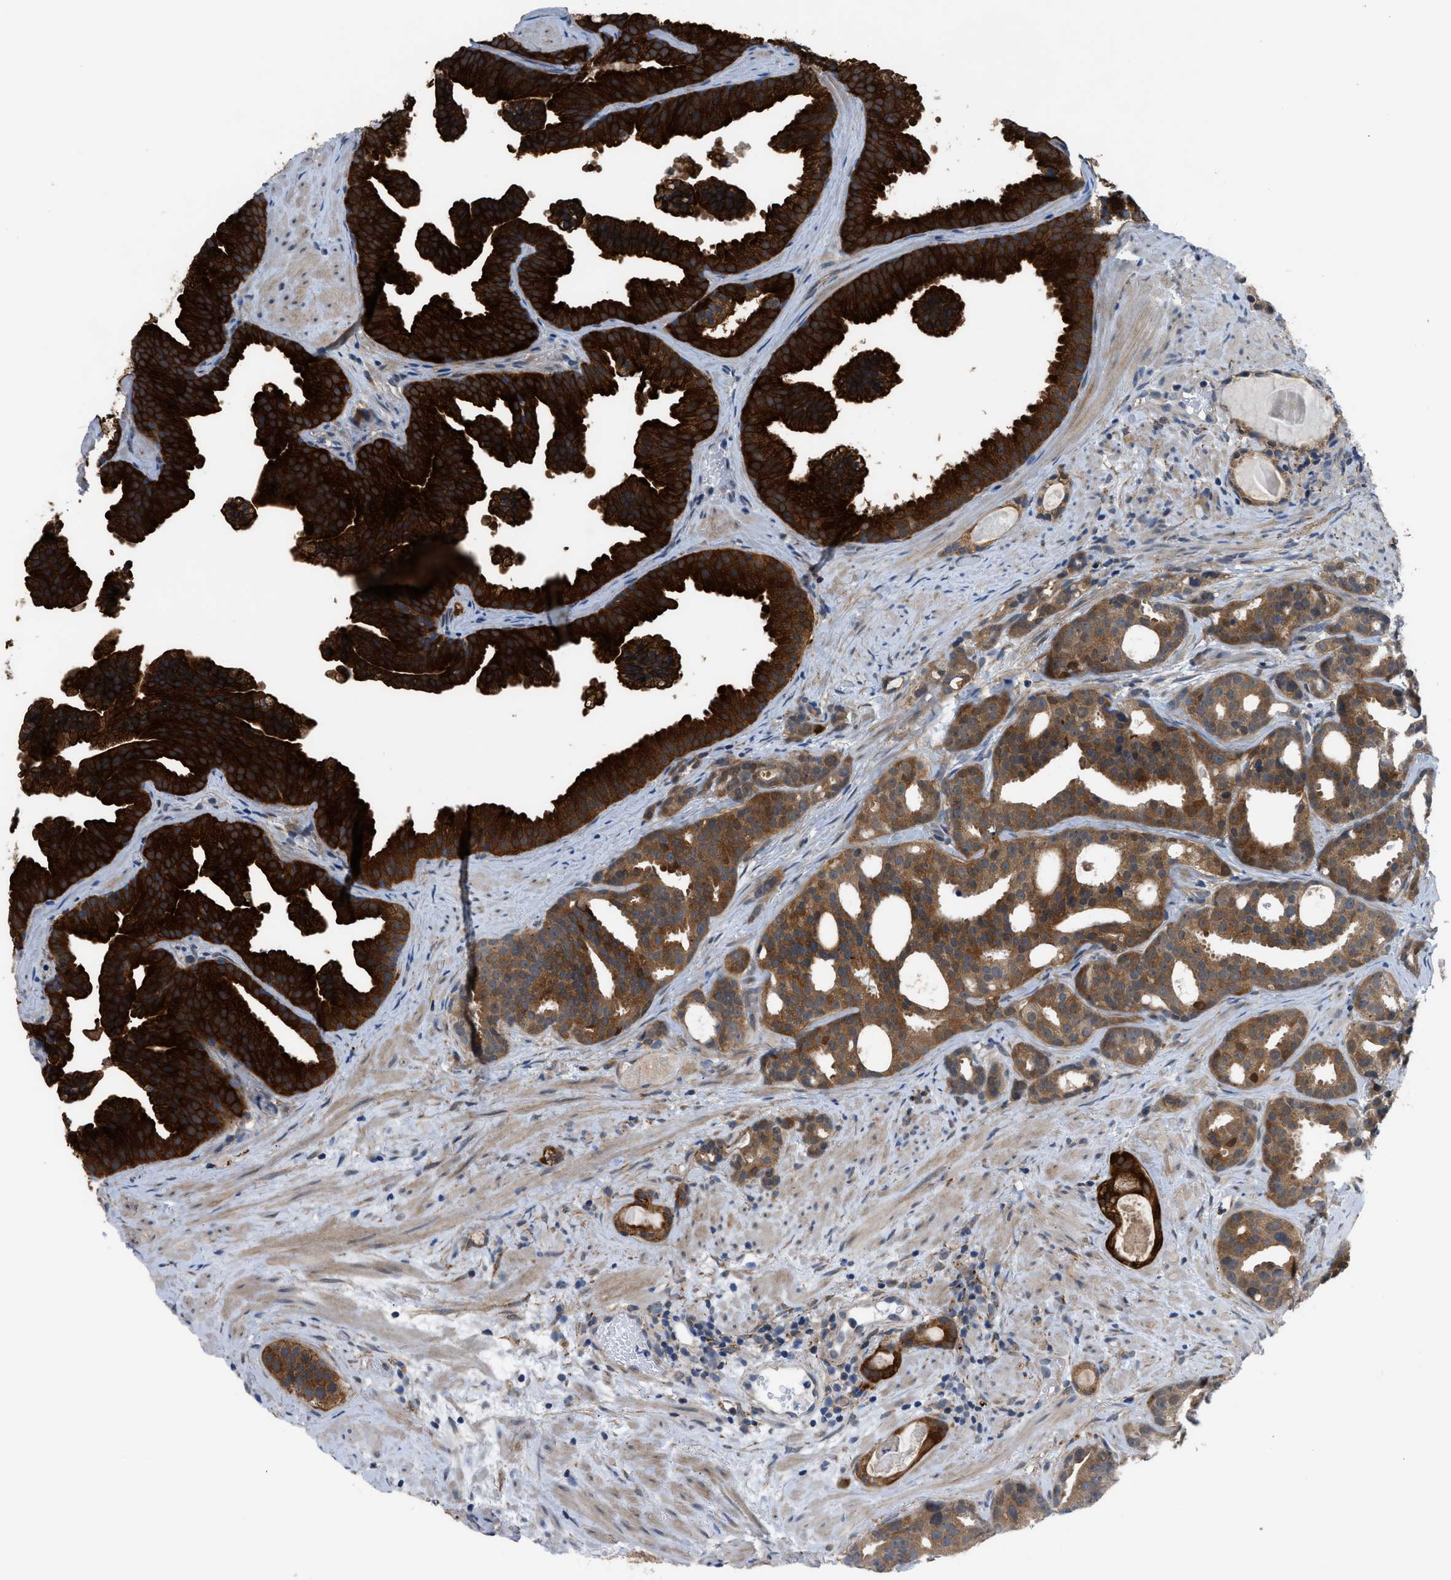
{"staining": {"intensity": "strong", "quantity": ">75%", "location": "cytoplasmic/membranous"}, "tissue": "prostate cancer", "cell_type": "Tumor cells", "image_type": "cancer", "snomed": [{"axis": "morphology", "description": "Adenocarcinoma, Low grade"}, {"axis": "topography", "description": "Prostate"}], "caption": "This micrograph shows immunohistochemistry (IHC) staining of human low-grade adenocarcinoma (prostate), with high strong cytoplasmic/membranous expression in approximately >75% of tumor cells.", "gene": "TMEM45B", "patient": {"sex": "male", "age": 89}}